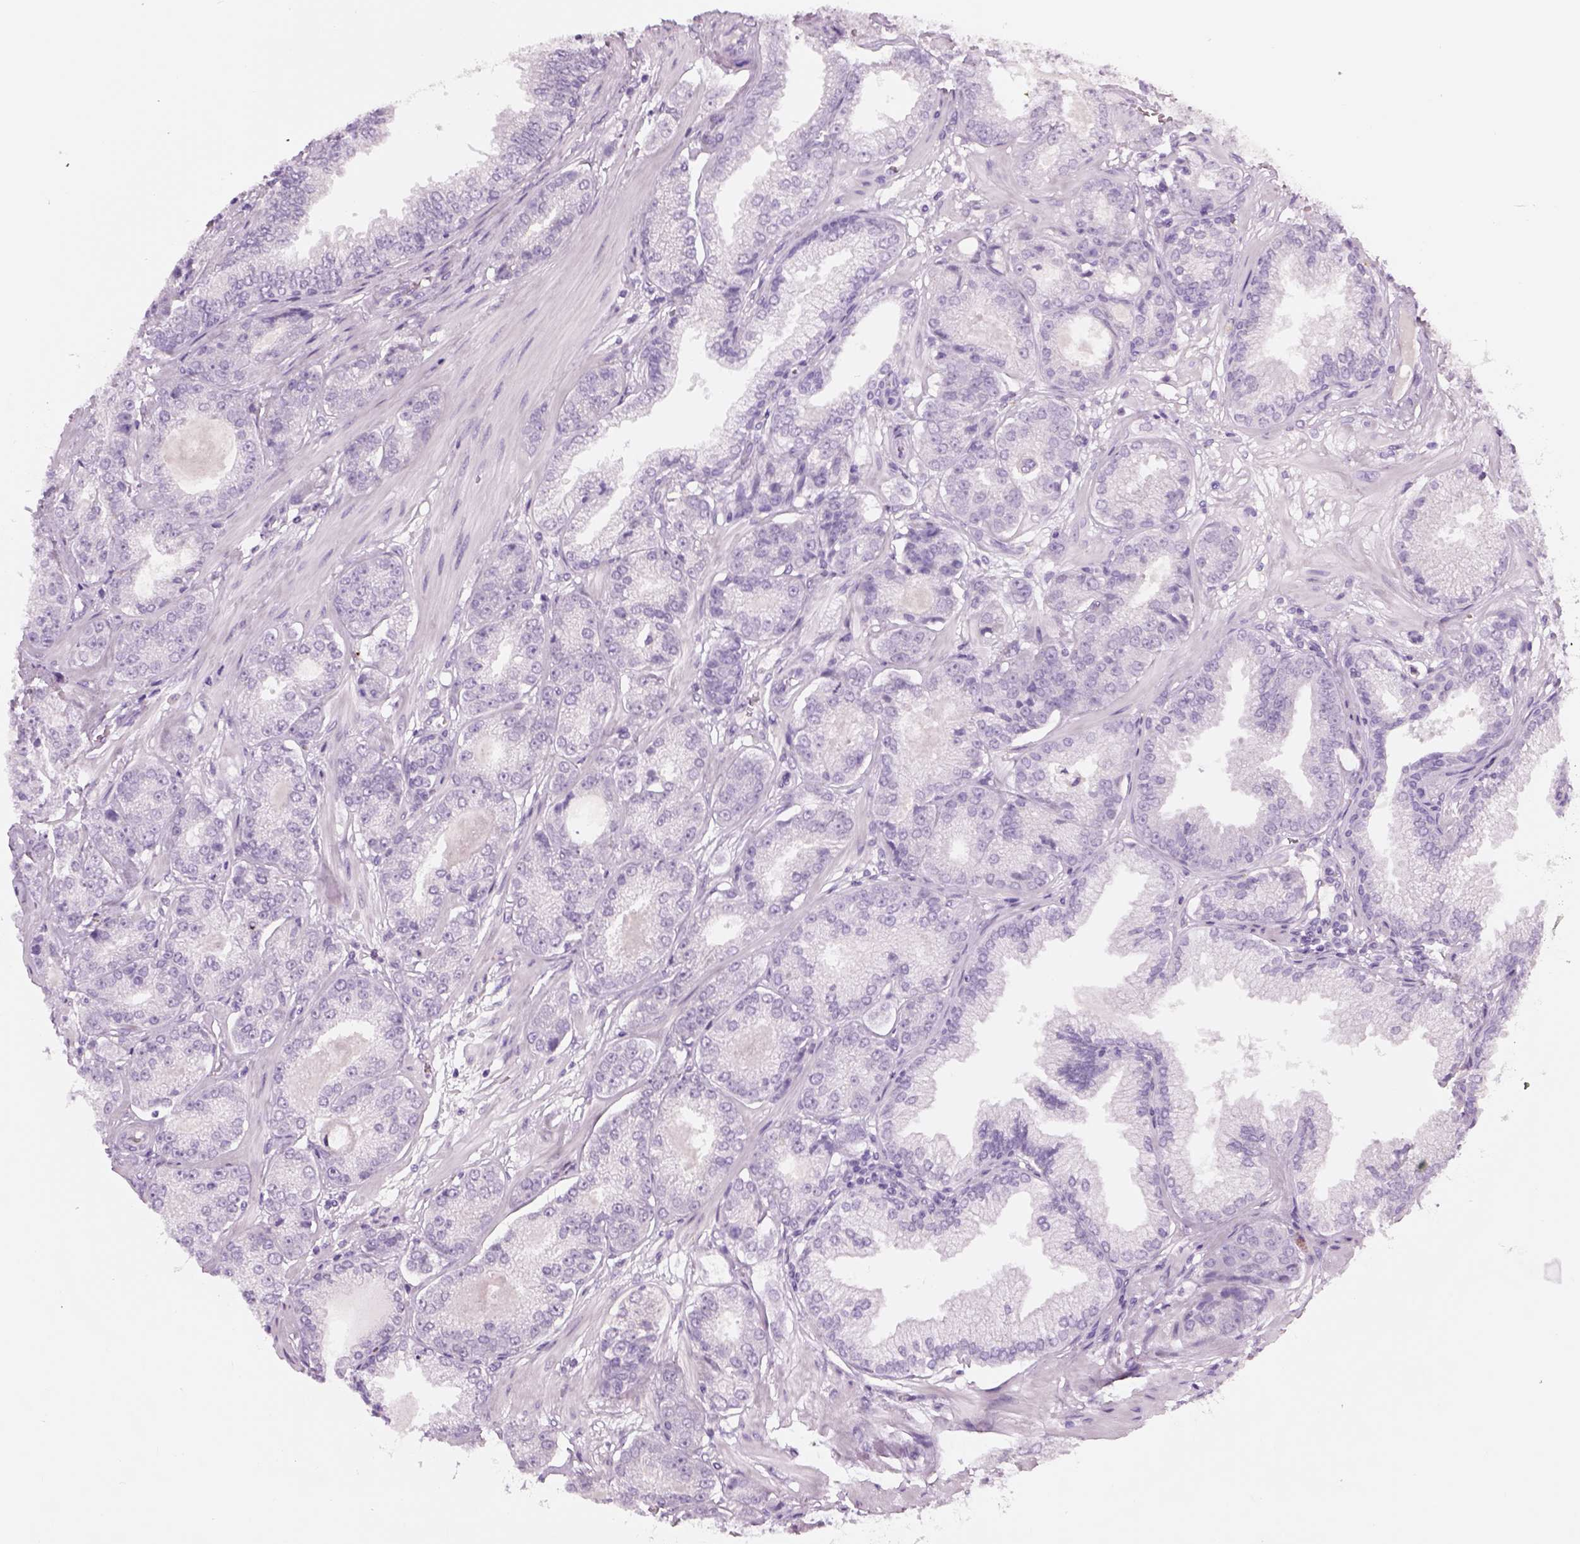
{"staining": {"intensity": "negative", "quantity": "none", "location": "none"}, "tissue": "prostate cancer", "cell_type": "Tumor cells", "image_type": "cancer", "snomed": [{"axis": "morphology", "description": "Adenocarcinoma, NOS"}, {"axis": "topography", "description": "Prostate"}], "caption": "Micrograph shows no protein positivity in tumor cells of prostate cancer tissue.", "gene": "TH", "patient": {"sex": "male", "age": 64}}